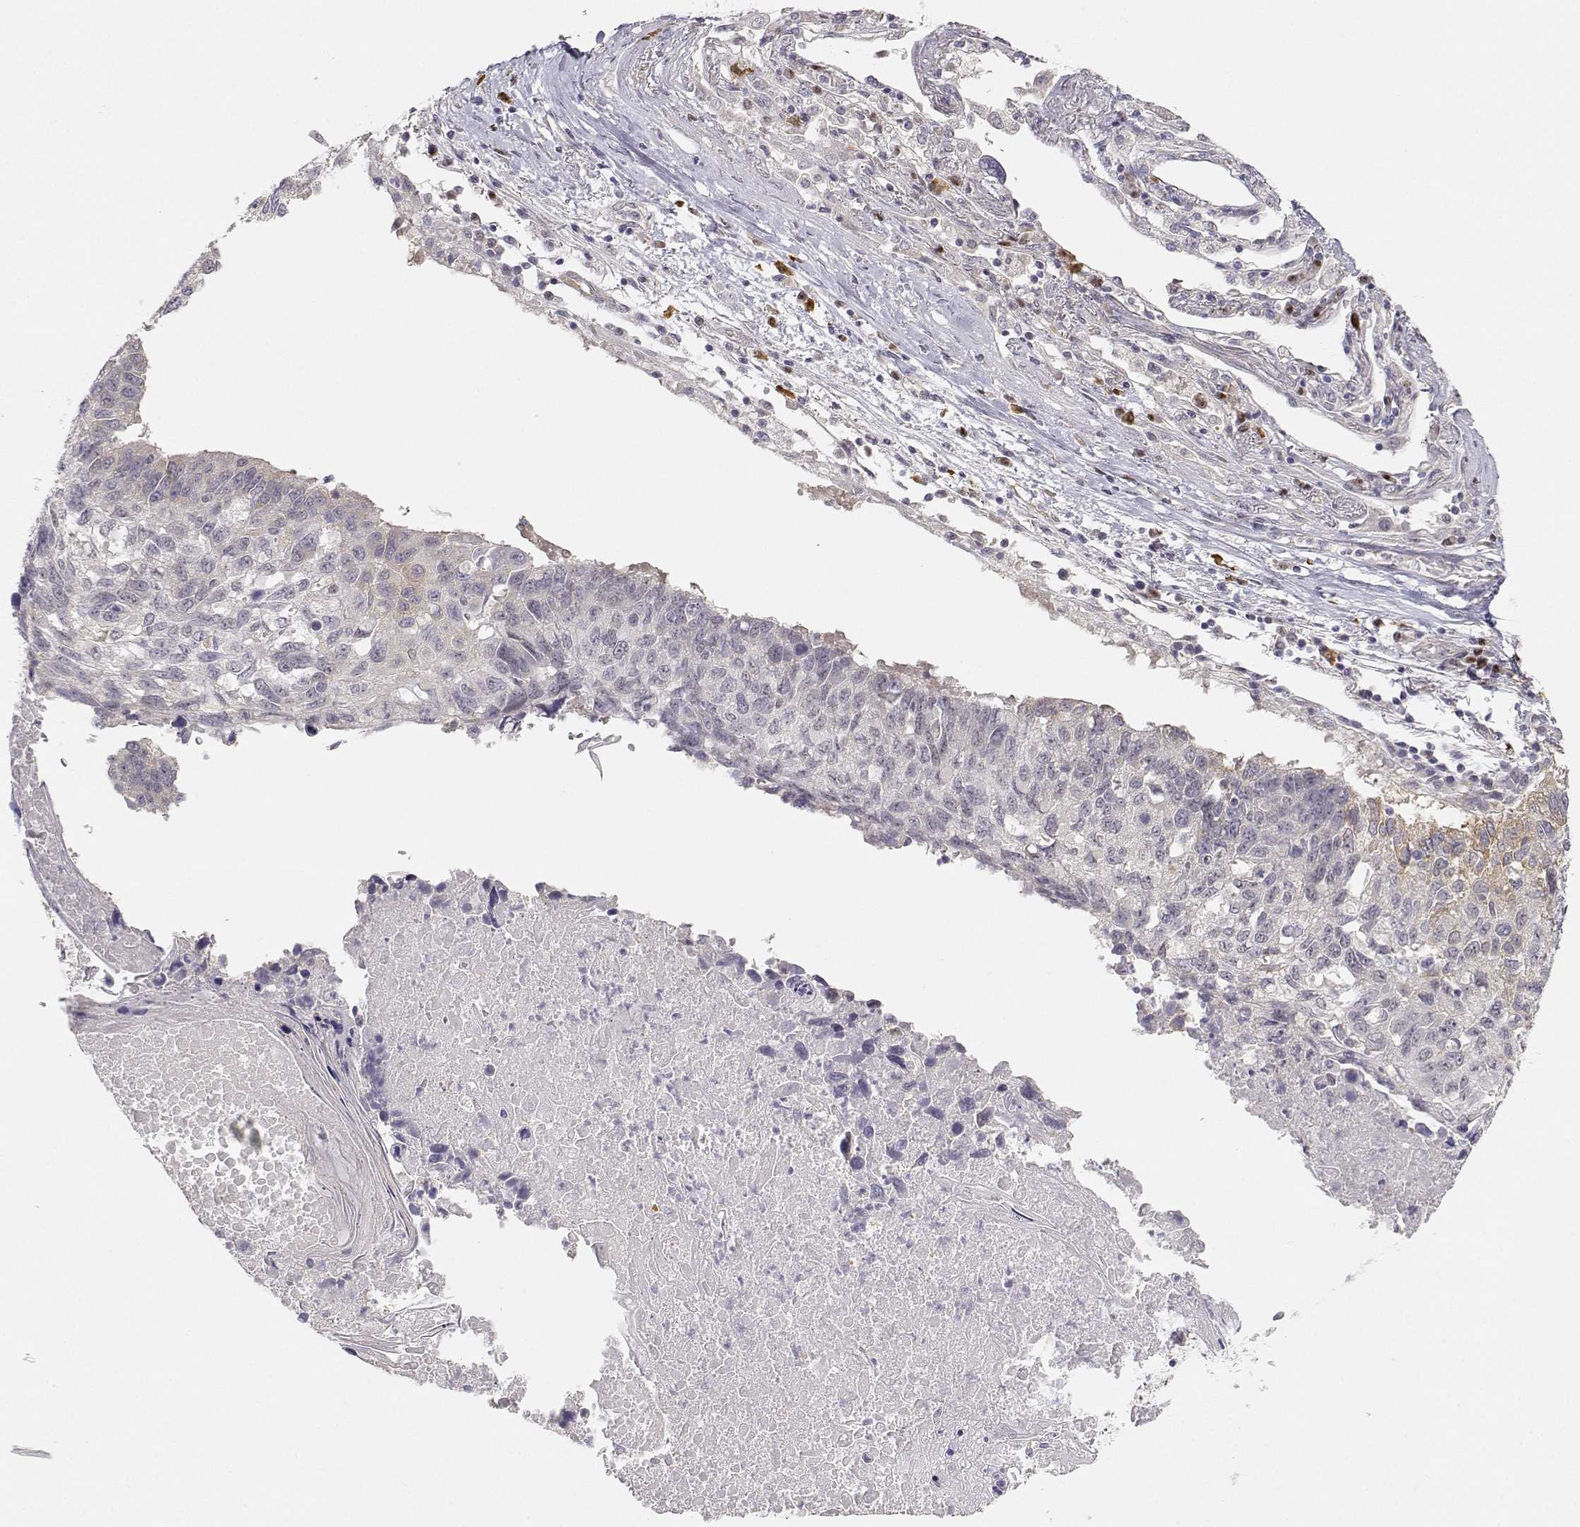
{"staining": {"intensity": "negative", "quantity": "none", "location": "none"}, "tissue": "lung cancer", "cell_type": "Tumor cells", "image_type": "cancer", "snomed": [{"axis": "morphology", "description": "Squamous cell carcinoma, NOS"}, {"axis": "topography", "description": "Lung"}], "caption": "Immunohistochemical staining of lung squamous cell carcinoma exhibits no significant expression in tumor cells. (IHC, brightfield microscopy, high magnification).", "gene": "EAF2", "patient": {"sex": "male", "age": 73}}